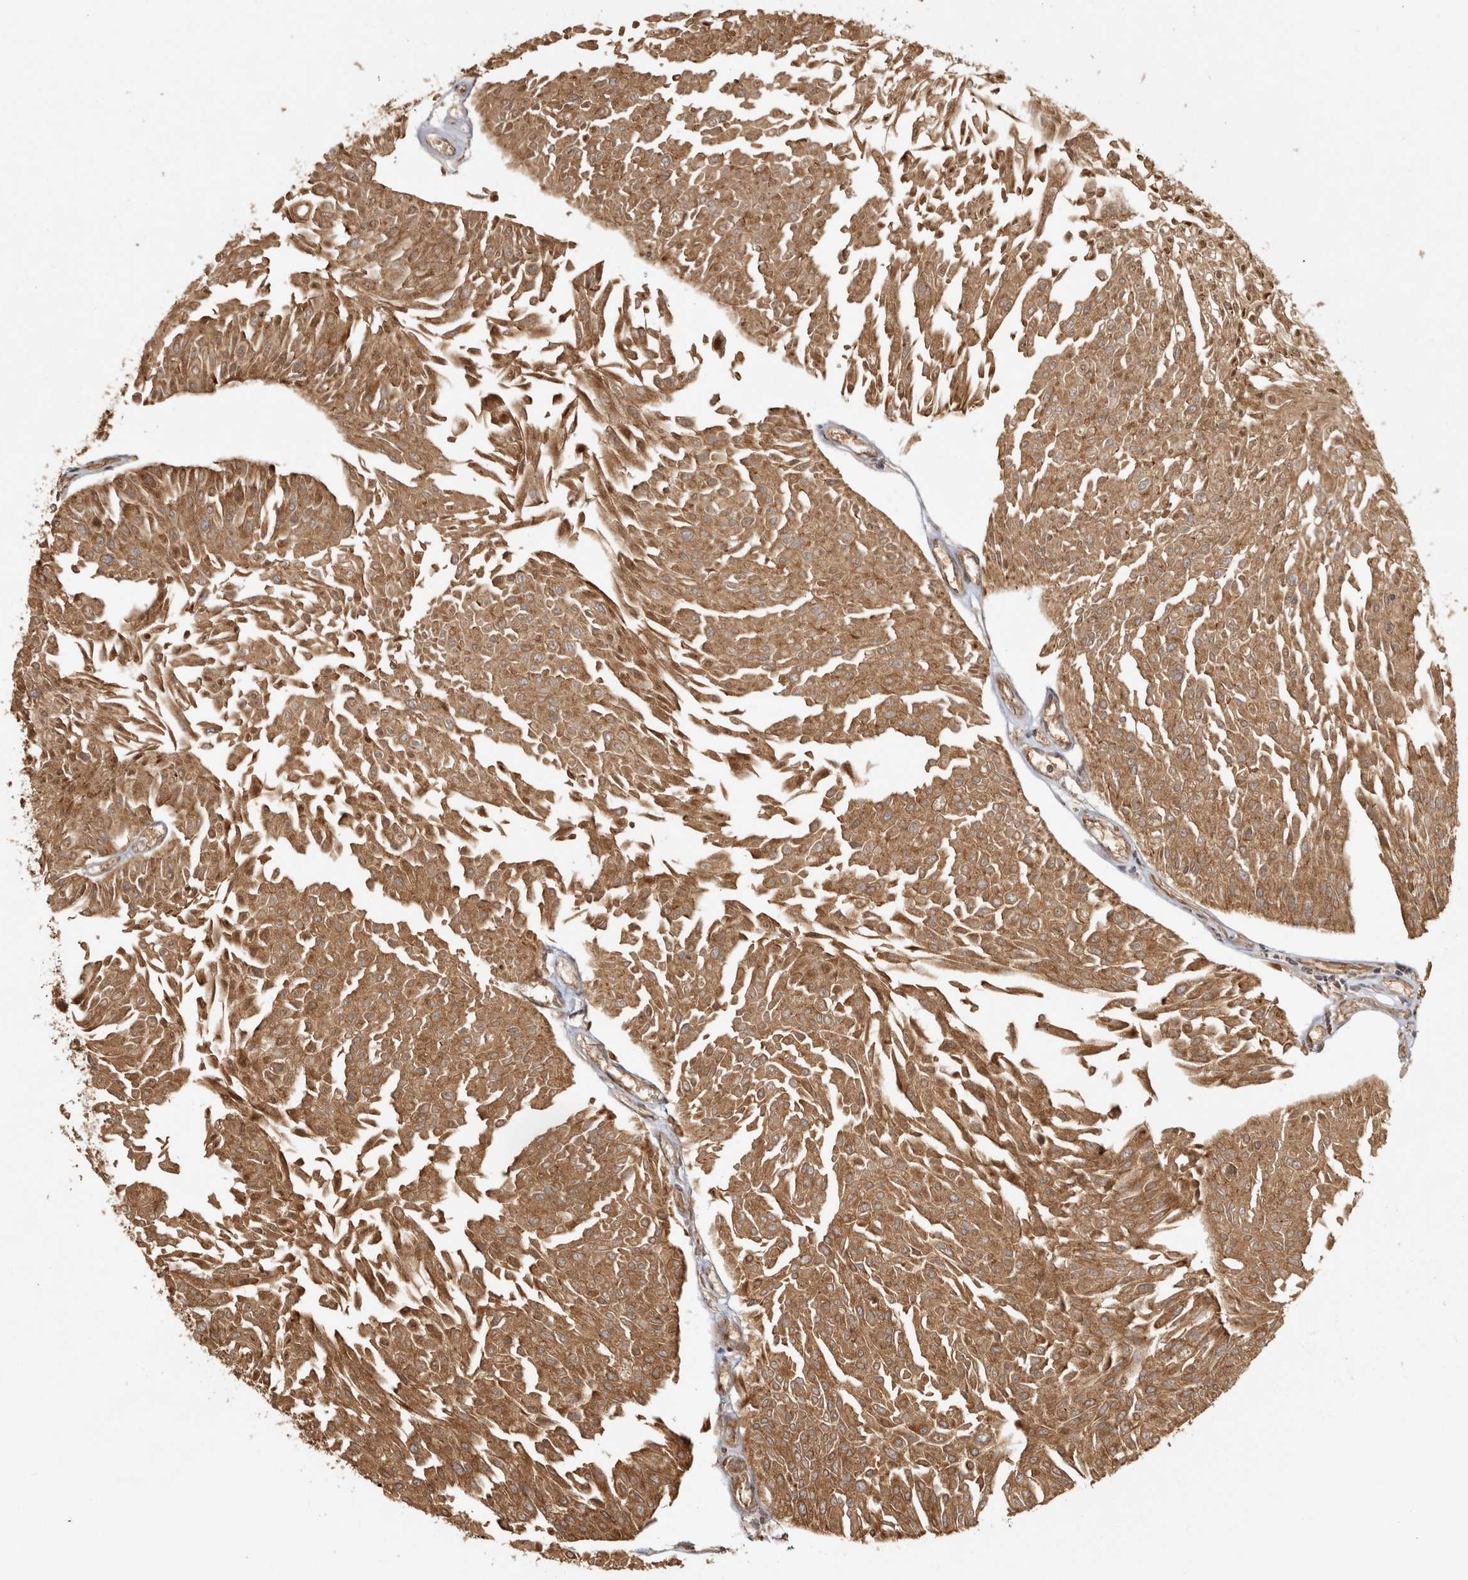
{"staining": {"intensity": "moderate", "quantity": ">75%", "location": "cytoplasmic/membranous"}, "tissue": "urothelial cancer", "cell_type": "Tumor cells", "image_type": "cancer", "snomed": [{"axis": "morphology", "description": "Urothelial carcinoma, Low grade"}, {"axis": "topography", "description": "Urinary bladder"}], "caption": "Immunohistochemical staining of human urothelial cancer exhibits medium levels of moderate cytoplasmic/membranous protein positivity in about >75% of tumor cells. (DAB (3,3'-diaminobenzidine) IHC, brown staining for protein, blue staining for nuclei).", "gene": "CAMSAP2", "patient": {"sex": "male", "age": 67}}